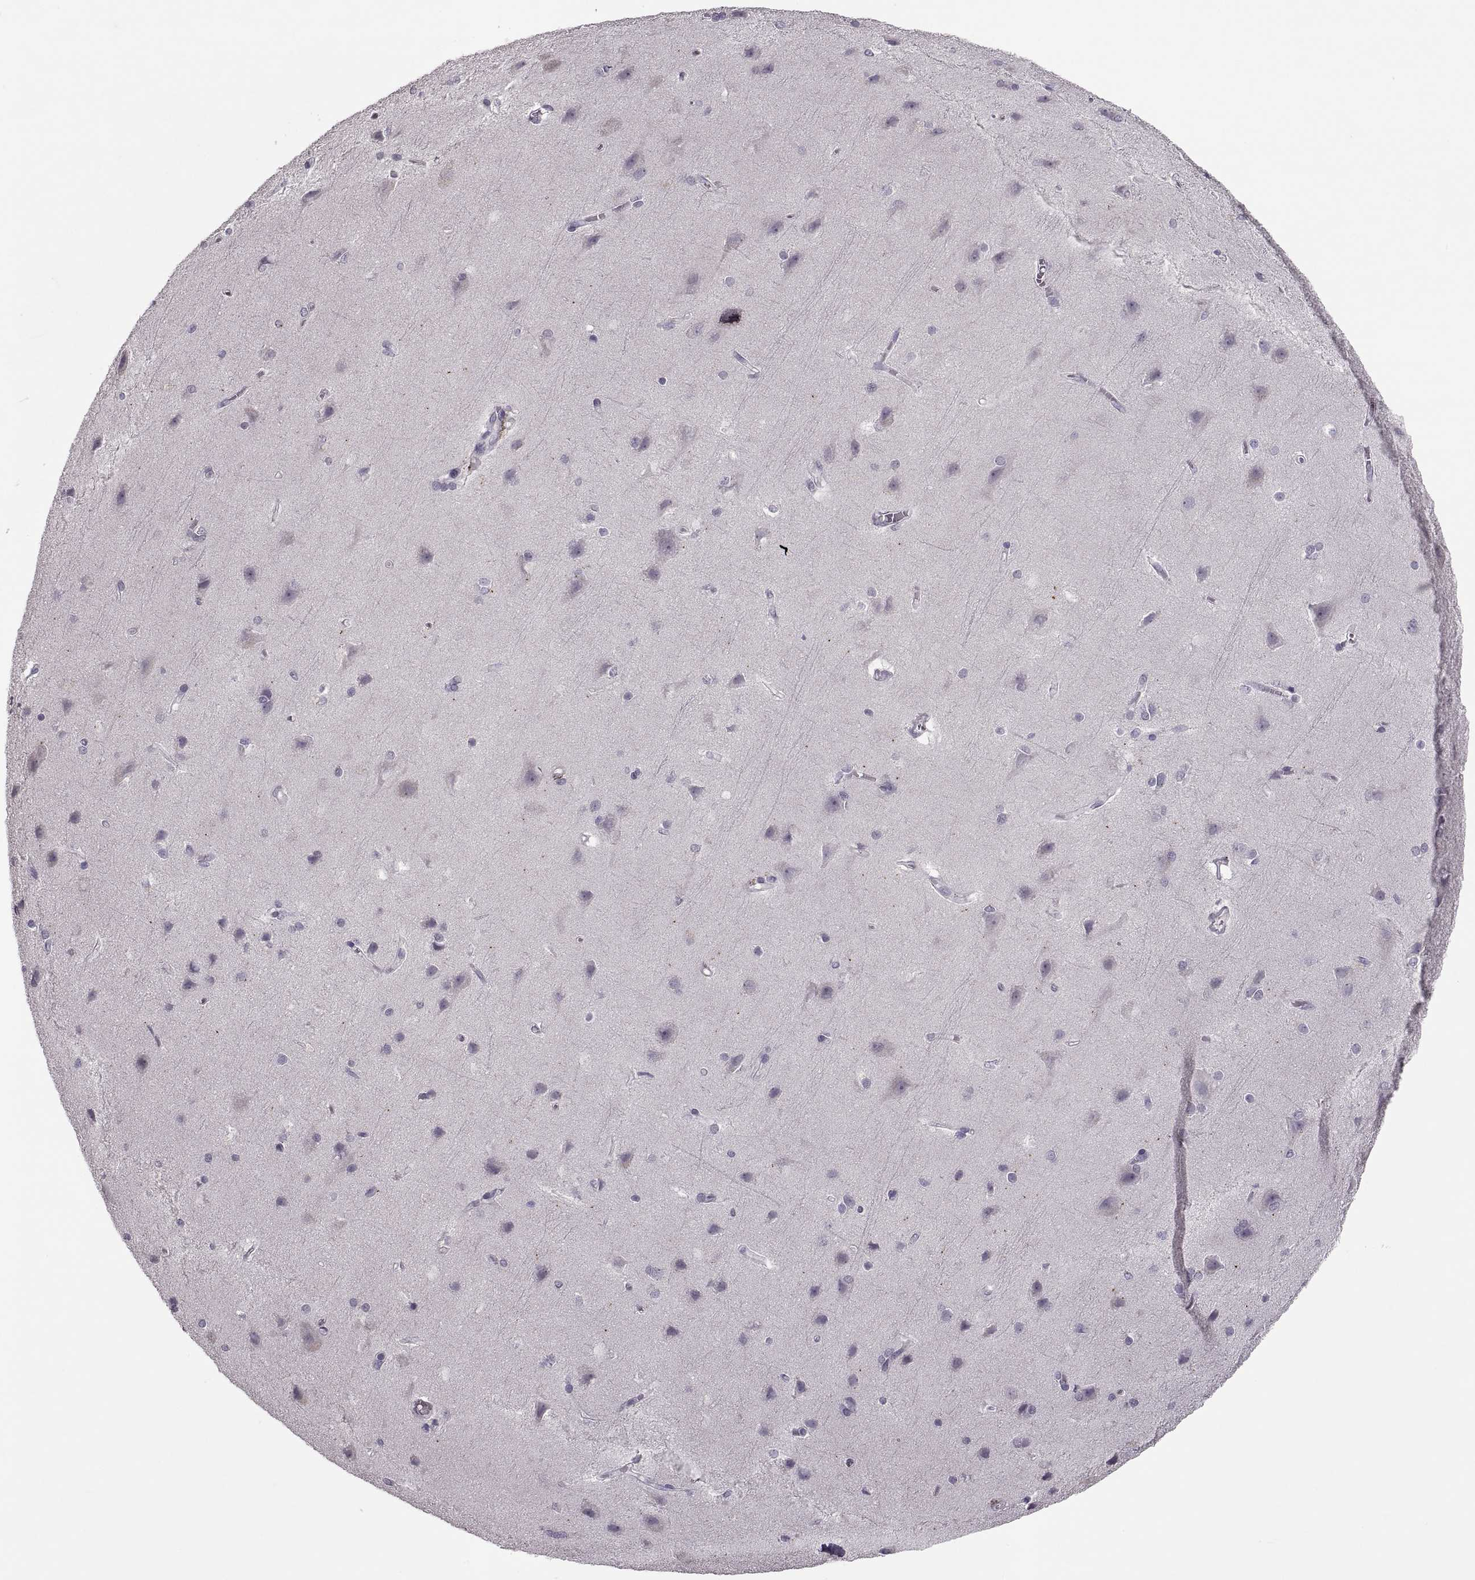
{"staining": {"intensity": "negative", "quantity": "none", "location": "none"}, "tissue": "cerebral cortex", "cell_type": "Endothelial cells", "image_type": "normal", "snomed": [{"axis": "morphology", "description": "Normal tissue, NOS"}, {"axis": "topography", "description": "Cerebral cortex"}], "caption": "Immunohistochemical staining of normal human cerebral cortex reveals no significant positivity in endothelial cells.", "gene": "CACNA1F", "patient": {"sex": "male", "age": 37}}